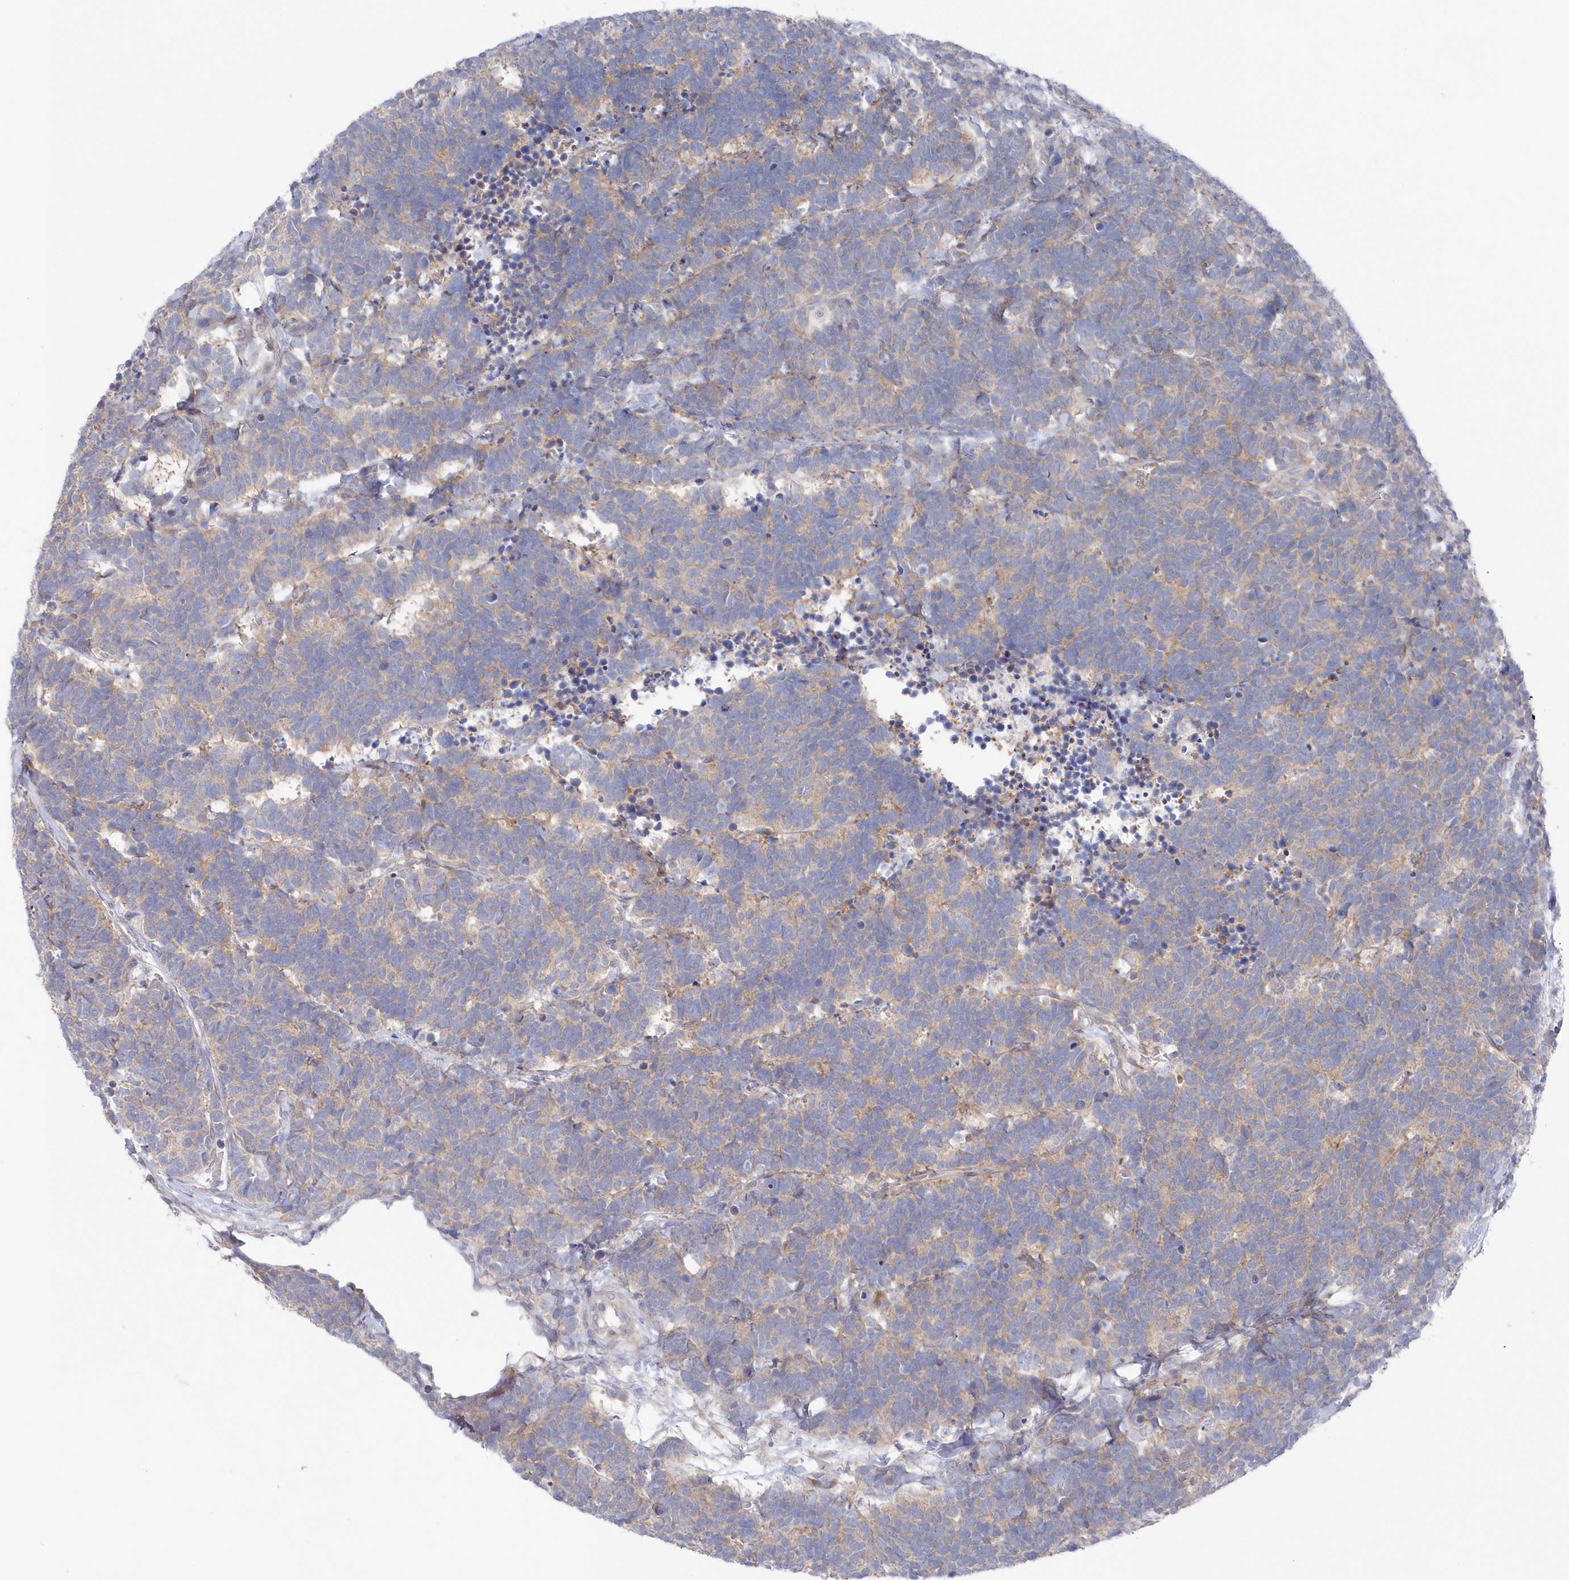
{"staining": {"intensity": "weak", "quantity": "<25%", "location": "cytoplasmic/membranous"}, "tissue": "carcinoid", "cell_type": "Tumor cells", "image_type": "cancer", "snomed": [{"axis": "morphology", "description": "Carcinoma, NOS"}, {"axis": "morphology", "description": "Carcinoid, malignant, NOS"}, {"axis": "topography", "description": "Urinary bladder"}], "caption": "Tumor cells show no significant protein positivity in carcinoid. The staining was performed using DAB (3,3'-diaminobenzidine) to visualize the protein expression in brown, while the nuclei were stained in blue with hematoxylin (Magnification: 20x).", "gene": "KIAA1586", "patient": {"sex": "male", "age": 57}}